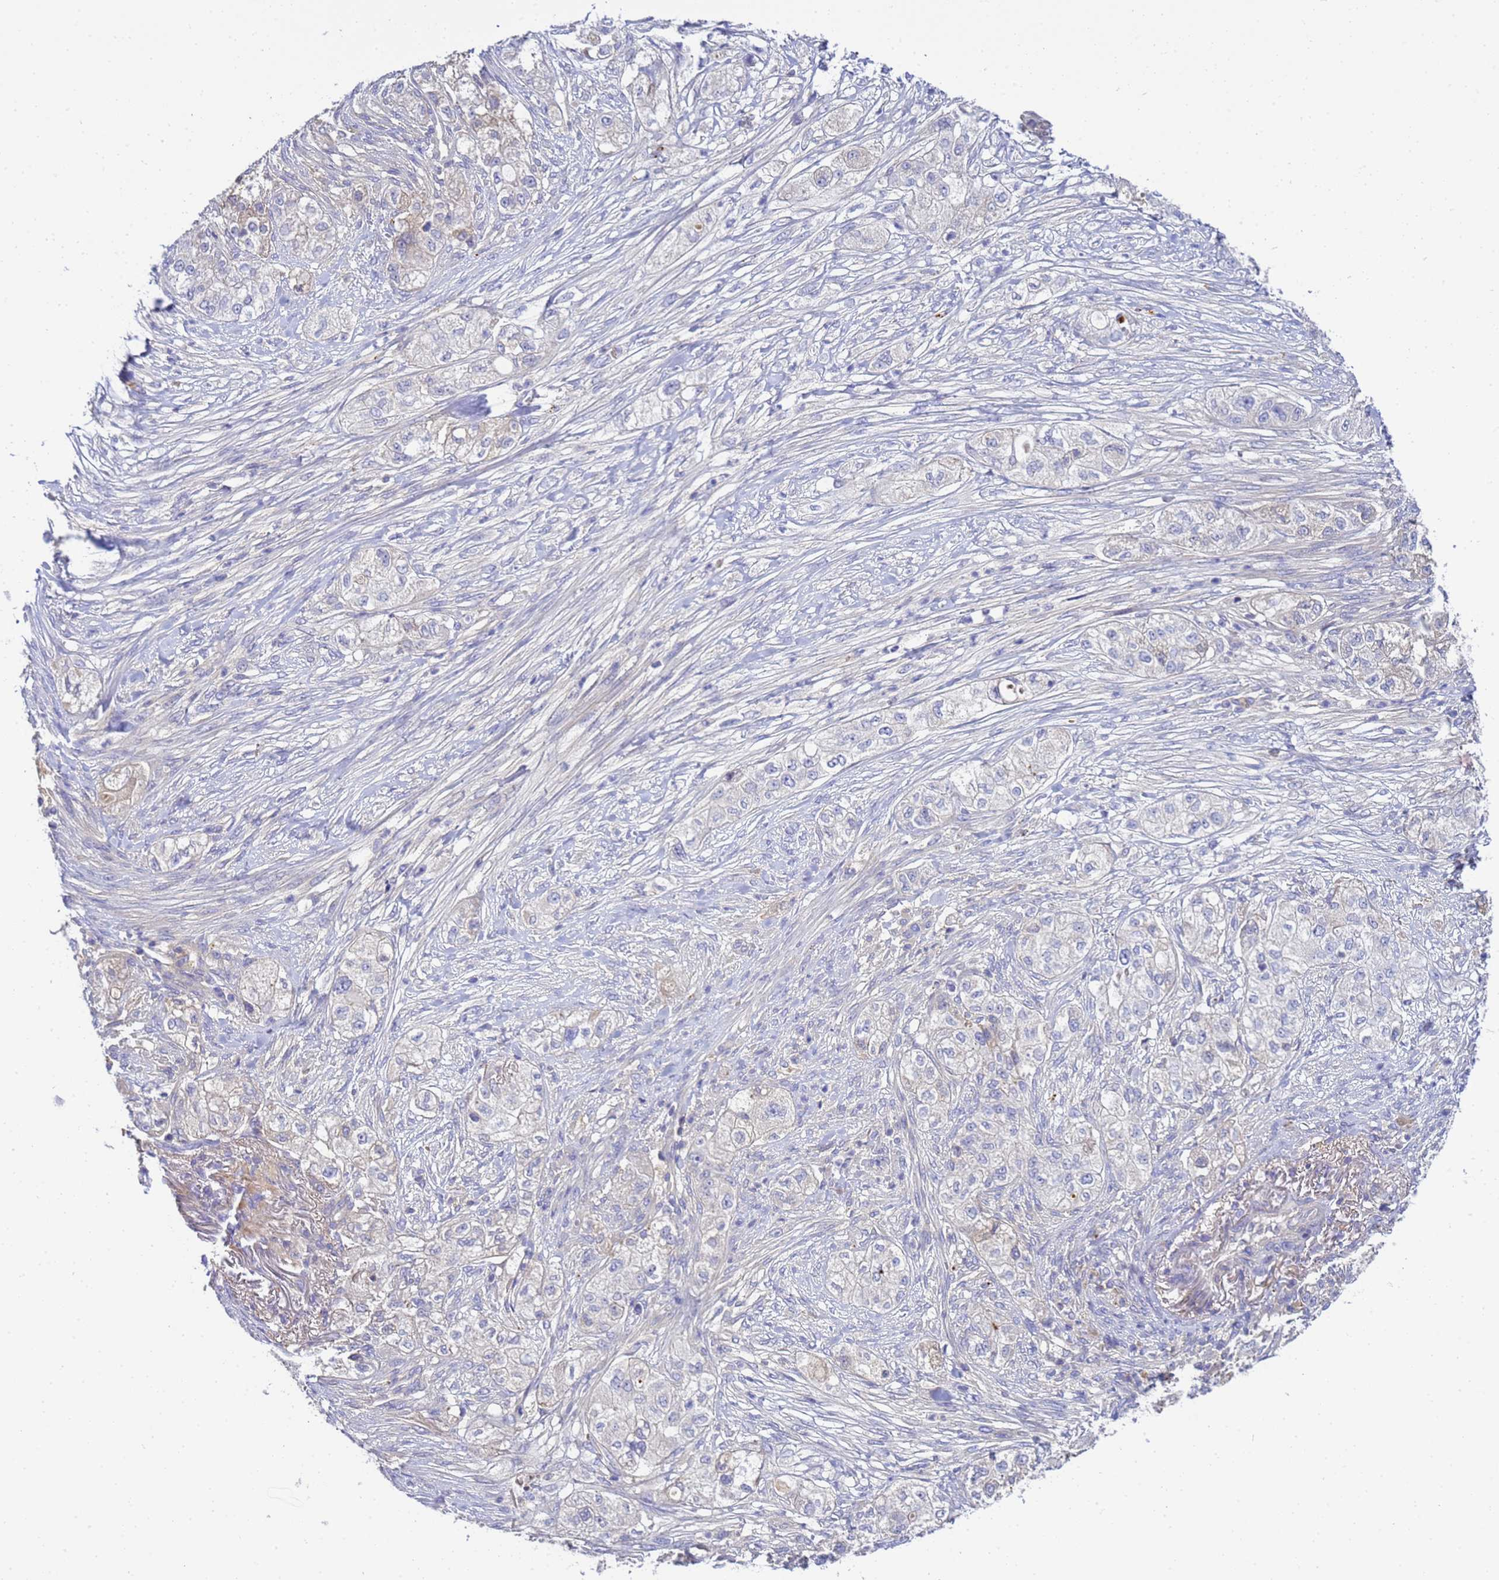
{"staining": {"intensity": "negative", "quantity": "none", "location": "none"}, "tissue": "pancreatic cancer", "cell_type": "Tumor cells", "image_type": "cancer", "snomed": [{"axis": "morphology", "description": "Adenocarcinoma, NOS"}, {"axis": "topography", "description": "Pancreas"}], "caption": "Tumor cells show no significant expression in pancreatic cancer. (DAB IHC with hematoxylin counter stain).", "gene": "TBCD", "patient": {"sex": "female", "age": 78}}